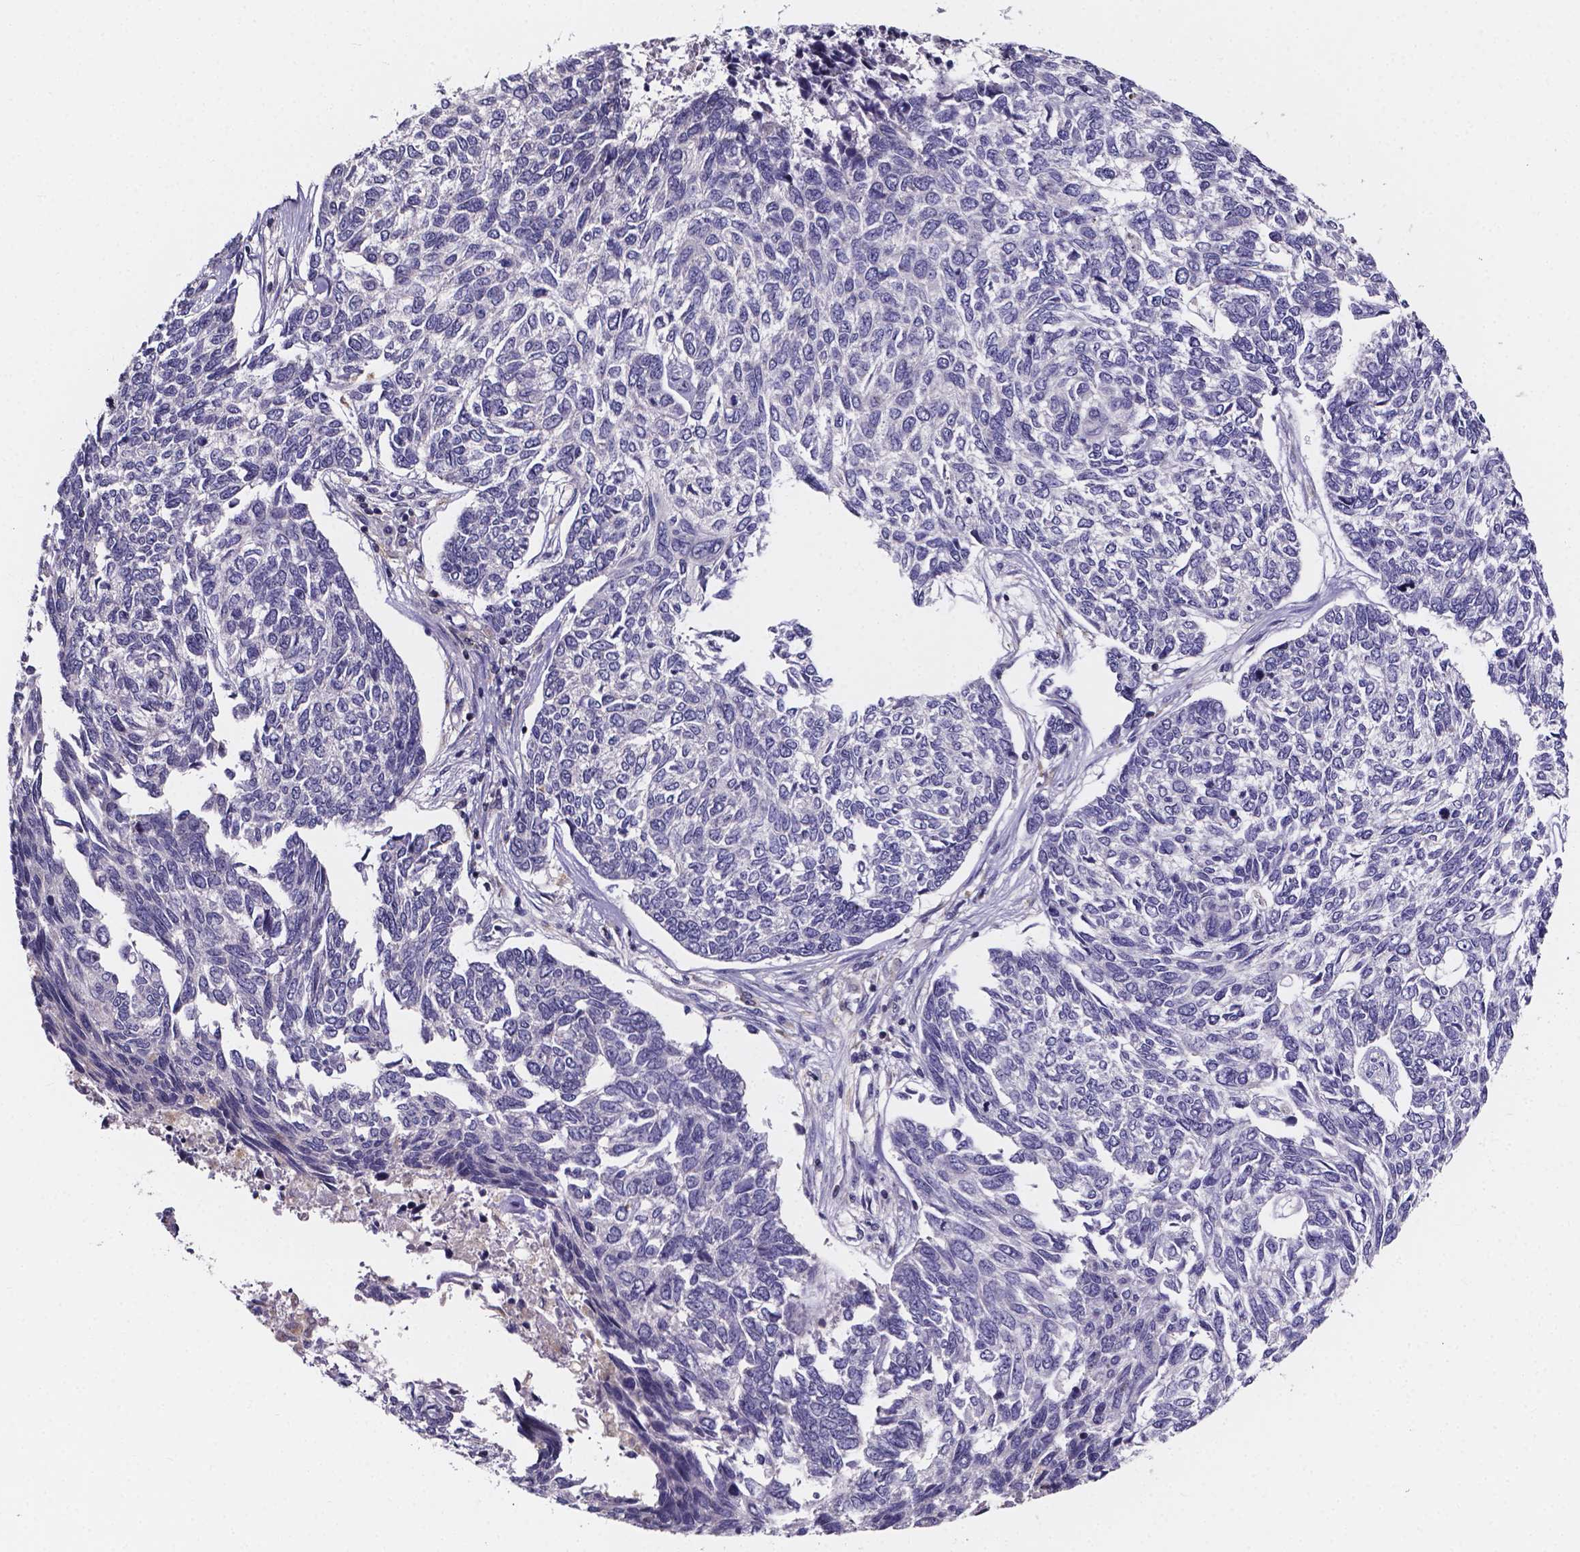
{"staining": {"intensity": "negative", "quantity": "none", "location": "none"}, "tissue": "skin cancer", "cell_type": "Tumor cells", "image_type": "cancer", "snomed": [{"axis": "morphology", "description": "Basal cell carcinoma"}, {"axis": "topography", "description": "Skin"}], "caption": "There is no significant positivity in tumor cells of basal cell carcinoma (skin).", "gene": "THEMIS", "patient": {"sex": "female", "age": 65}}